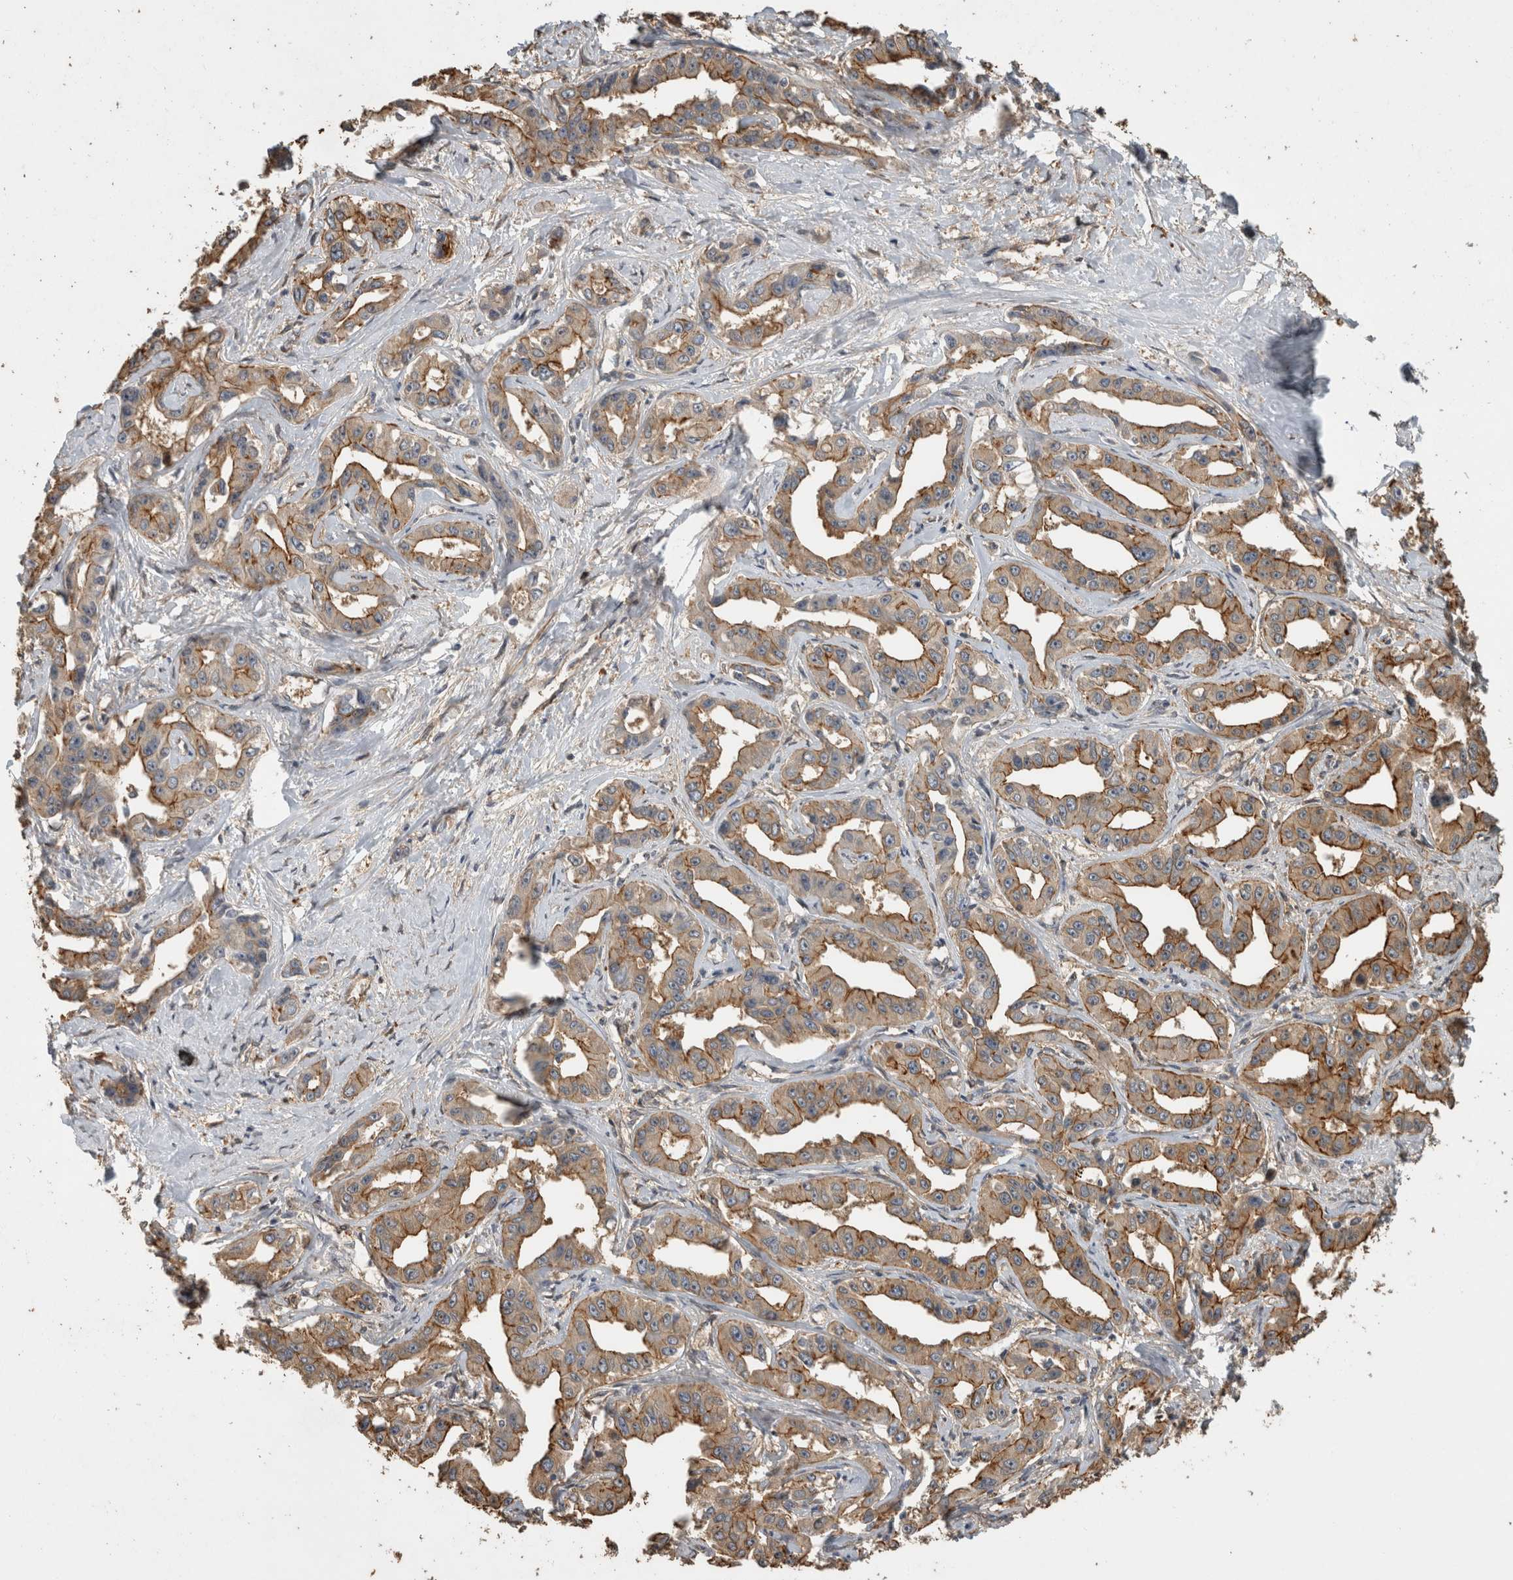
{"staining": {"intensity": "moderate", "quantity": ">75%", "location": "cytoplasmic/membranous"}, "tissue": "liver cancer", "cell_type": "Tumor cells", "image_type": "cancer", "snomed": [{"axis": "morphology", "description": "Cholangiocarcinoma"}, {"axis": "topography", "description": "Liver"}], "caption": "A brown stain labels moderate cytoplasmic/membranous staining of a protein in human liver cholangiocarcinoma tumor cells.", "gene": "RHPN1", "patient": {"sex": "male", "age": 59}}